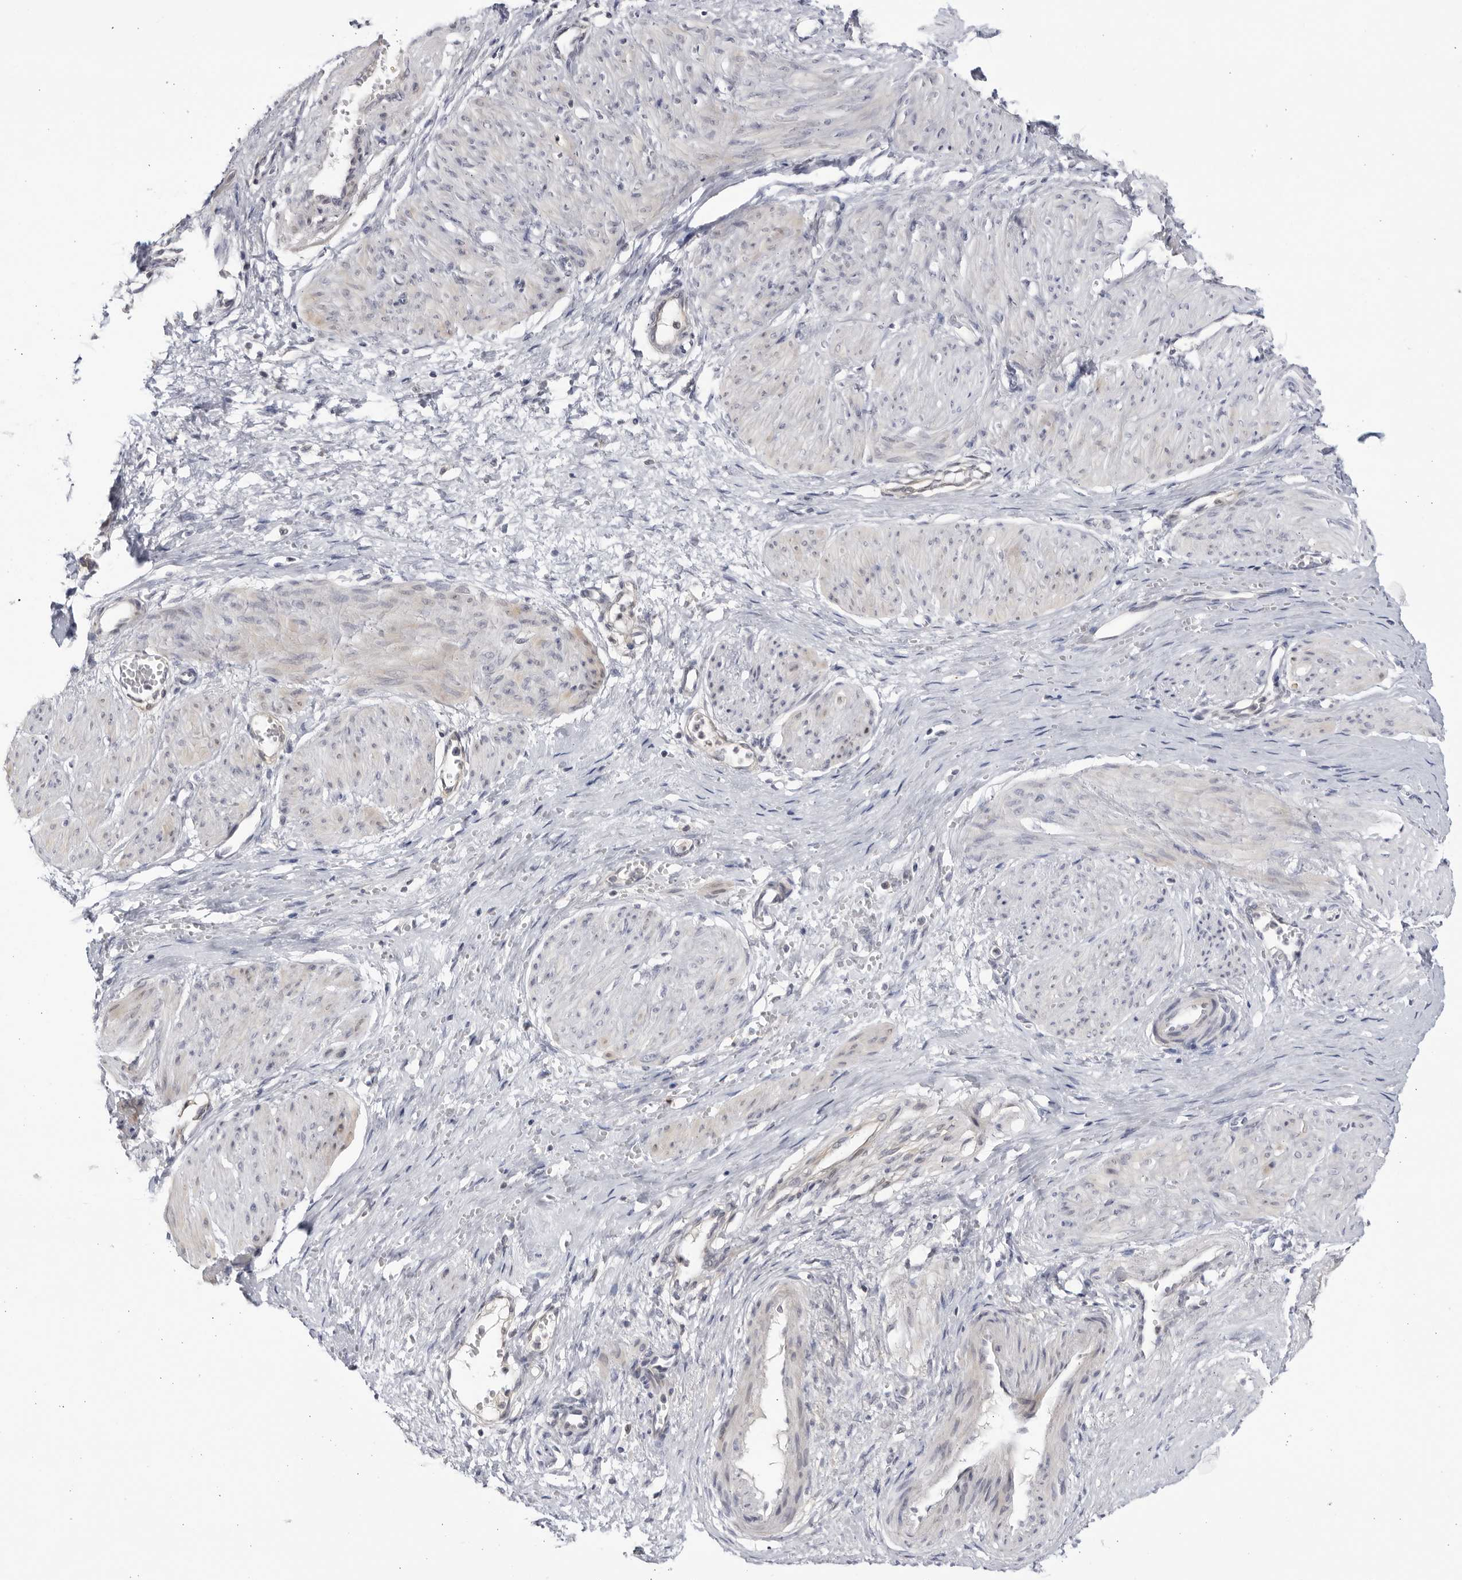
{"staining": {"intensity": "moderate", "quantity": "<25%", "location": "cytoplasmic/membranous"}, "tissue": "smooth muscle", "cell_type": "Smooth muscle cells", "image_type": "normal", "snomed": [{"axis": "morphology", "description": "Normal tissue, NOS"}, {"axis": "topography", "description": "Endometrium"}], "caption": "Immunohistochemical staining of normal human smooth muscle shows moderate cytoplasmic/membranous protein positivity in approximately <25% of smooth muscle cells.", "gene": "CNBD1", "patient": {"sex": "female", "age": 33}}